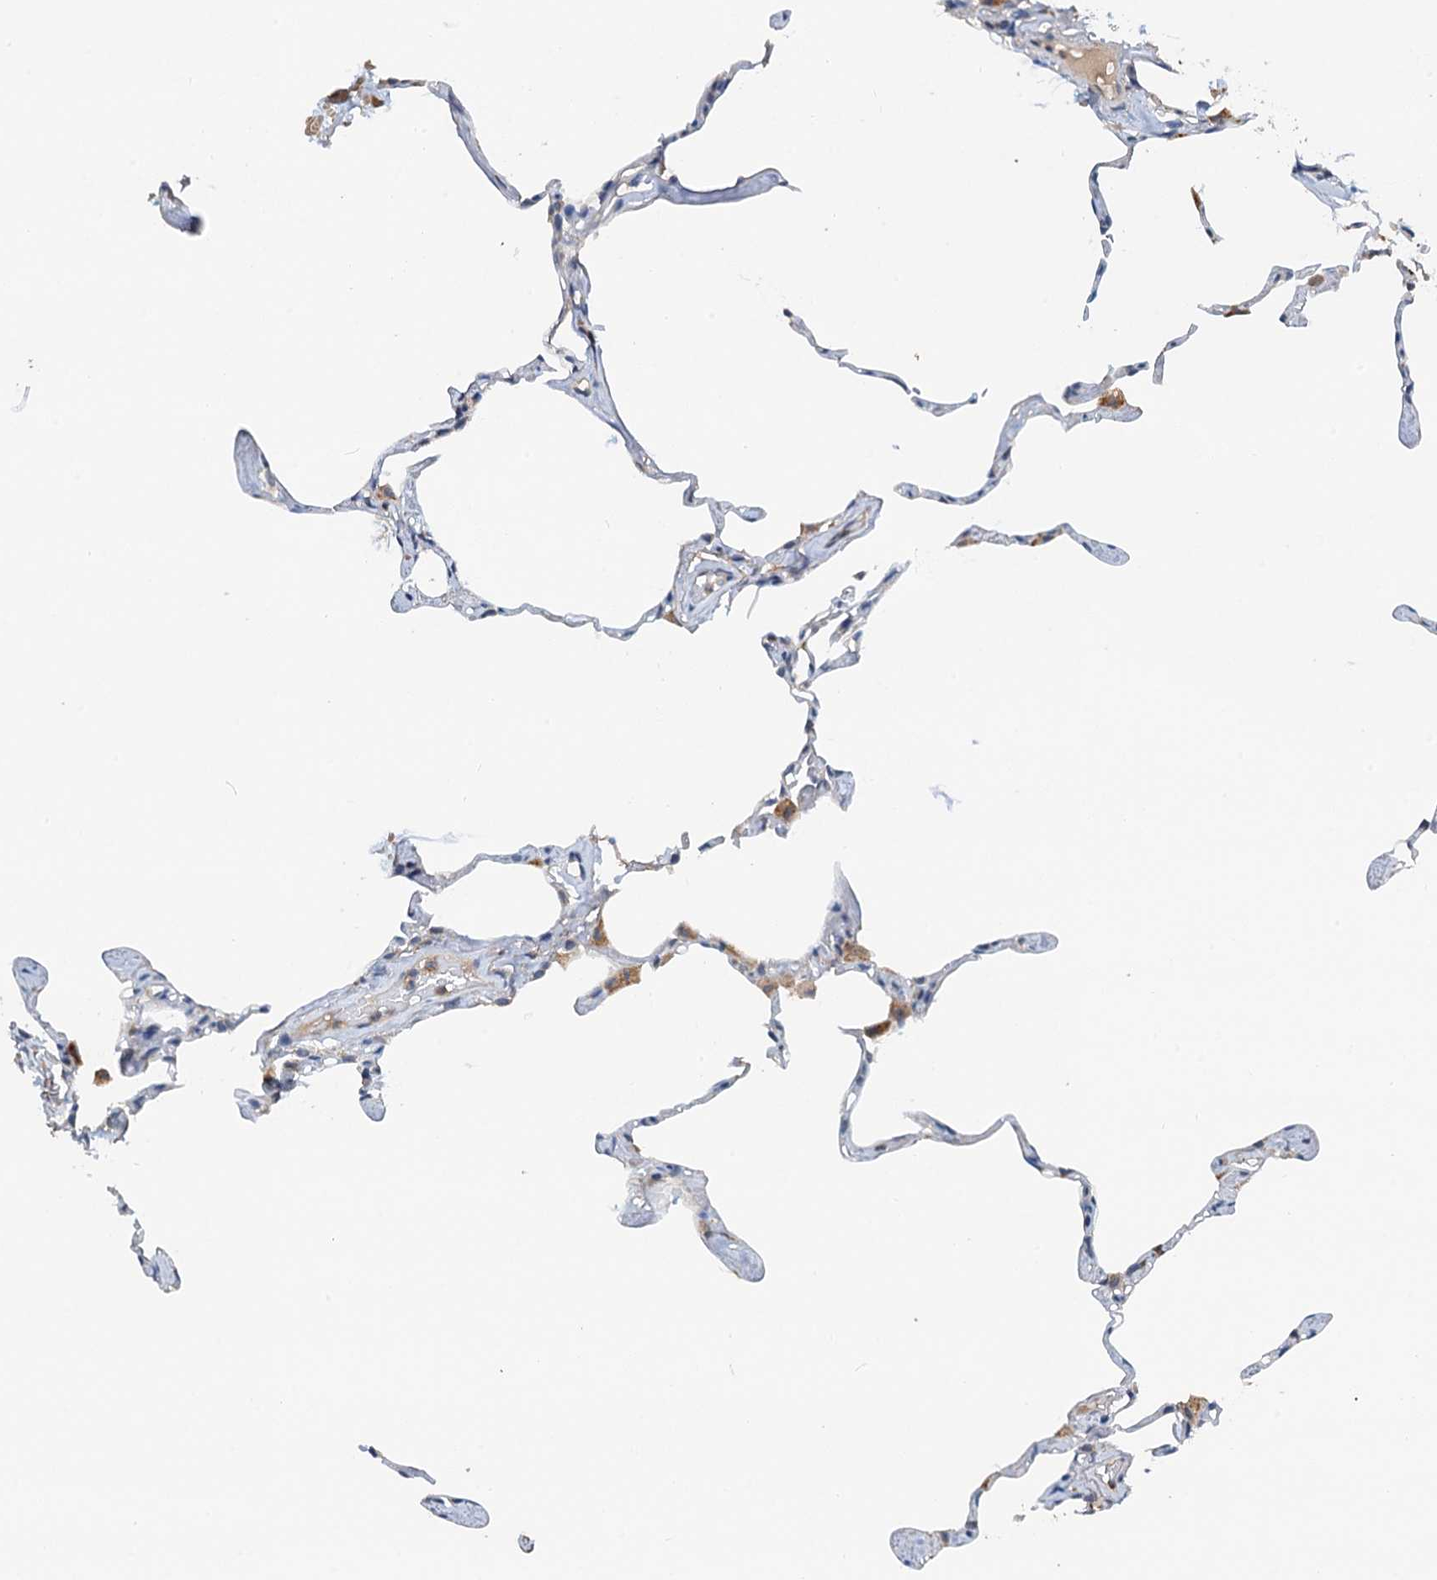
{"staining": {"intensity": "negative", "quantity": "none", "location": "none"}, "tissue": "lung", "cell_type": "Alveolar cells", "image_type": "normal", "snomed": [{"axis": "morphology", "description": "Normal tissue, NOS"}, {"axis": "topography", "description": "Lung"}], "caption": "This is an immunohistochemistry (IHC) histopathology image of normal lung. There is no staining in alveolar cells.", "gene": "ZNF606", "patient": {"sex": "male", "age": 65}}